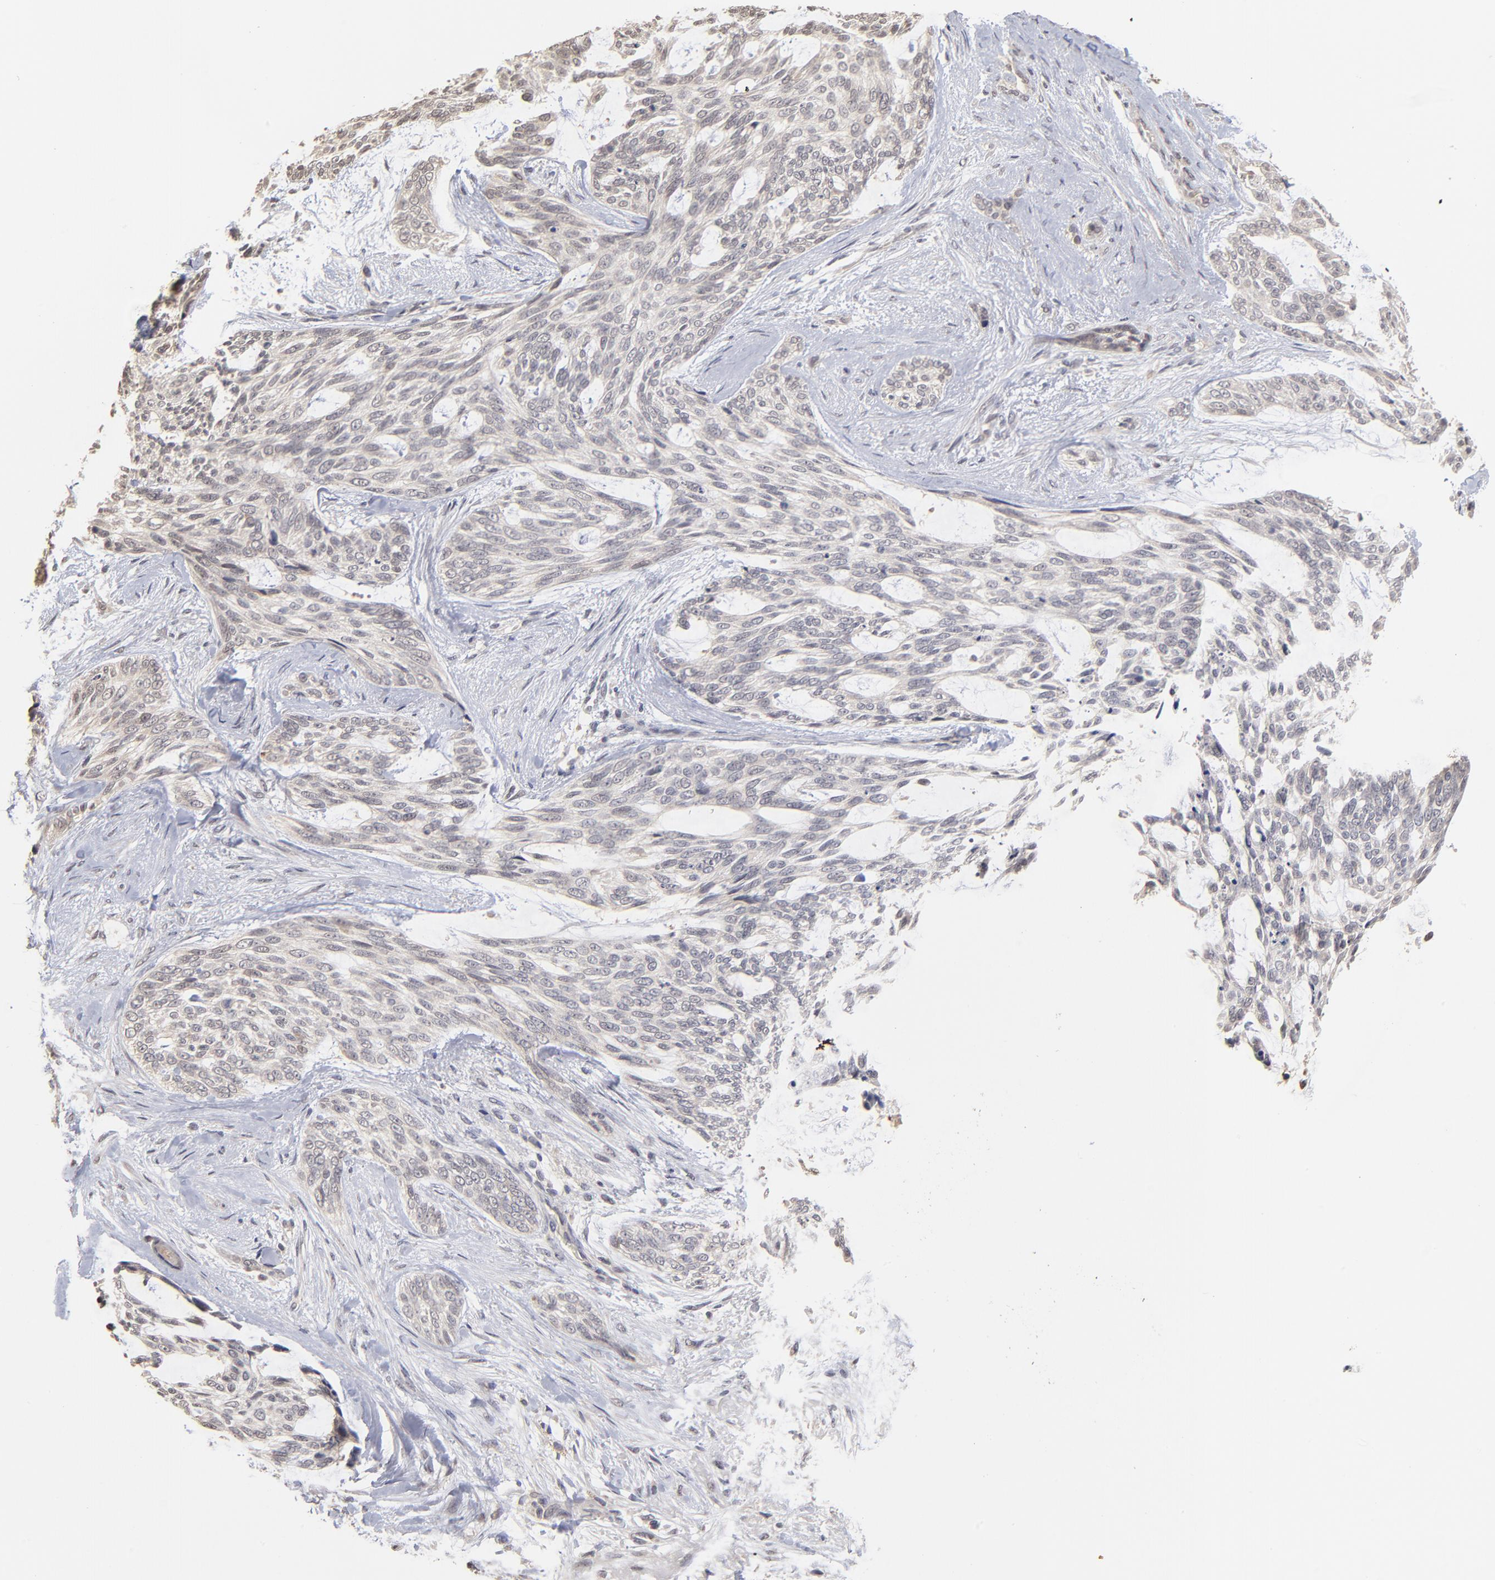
{"staining": {"intensity": "weak", "quantity": "<25%", "location": "cytoplasmic/membranous"}, "tissue": "skin cancer", "cell_type": "Tumor cells", "image_type": "cancer", "snomed": [{"axis": "morphology", "description": "Normal tissue, NOS"}, {"axis": "morphology", "description": "Basal cell carcinoma"}, {"axis": "topography", "description": "Skin"}], "caption": "Tumor cells are negative for brown protein staining in skin cancer. (DAB IHC visualized using brightfield microscopy, high magnification).", "gene": "ASB8", "patient": {"sex": "female", "age": 71}}